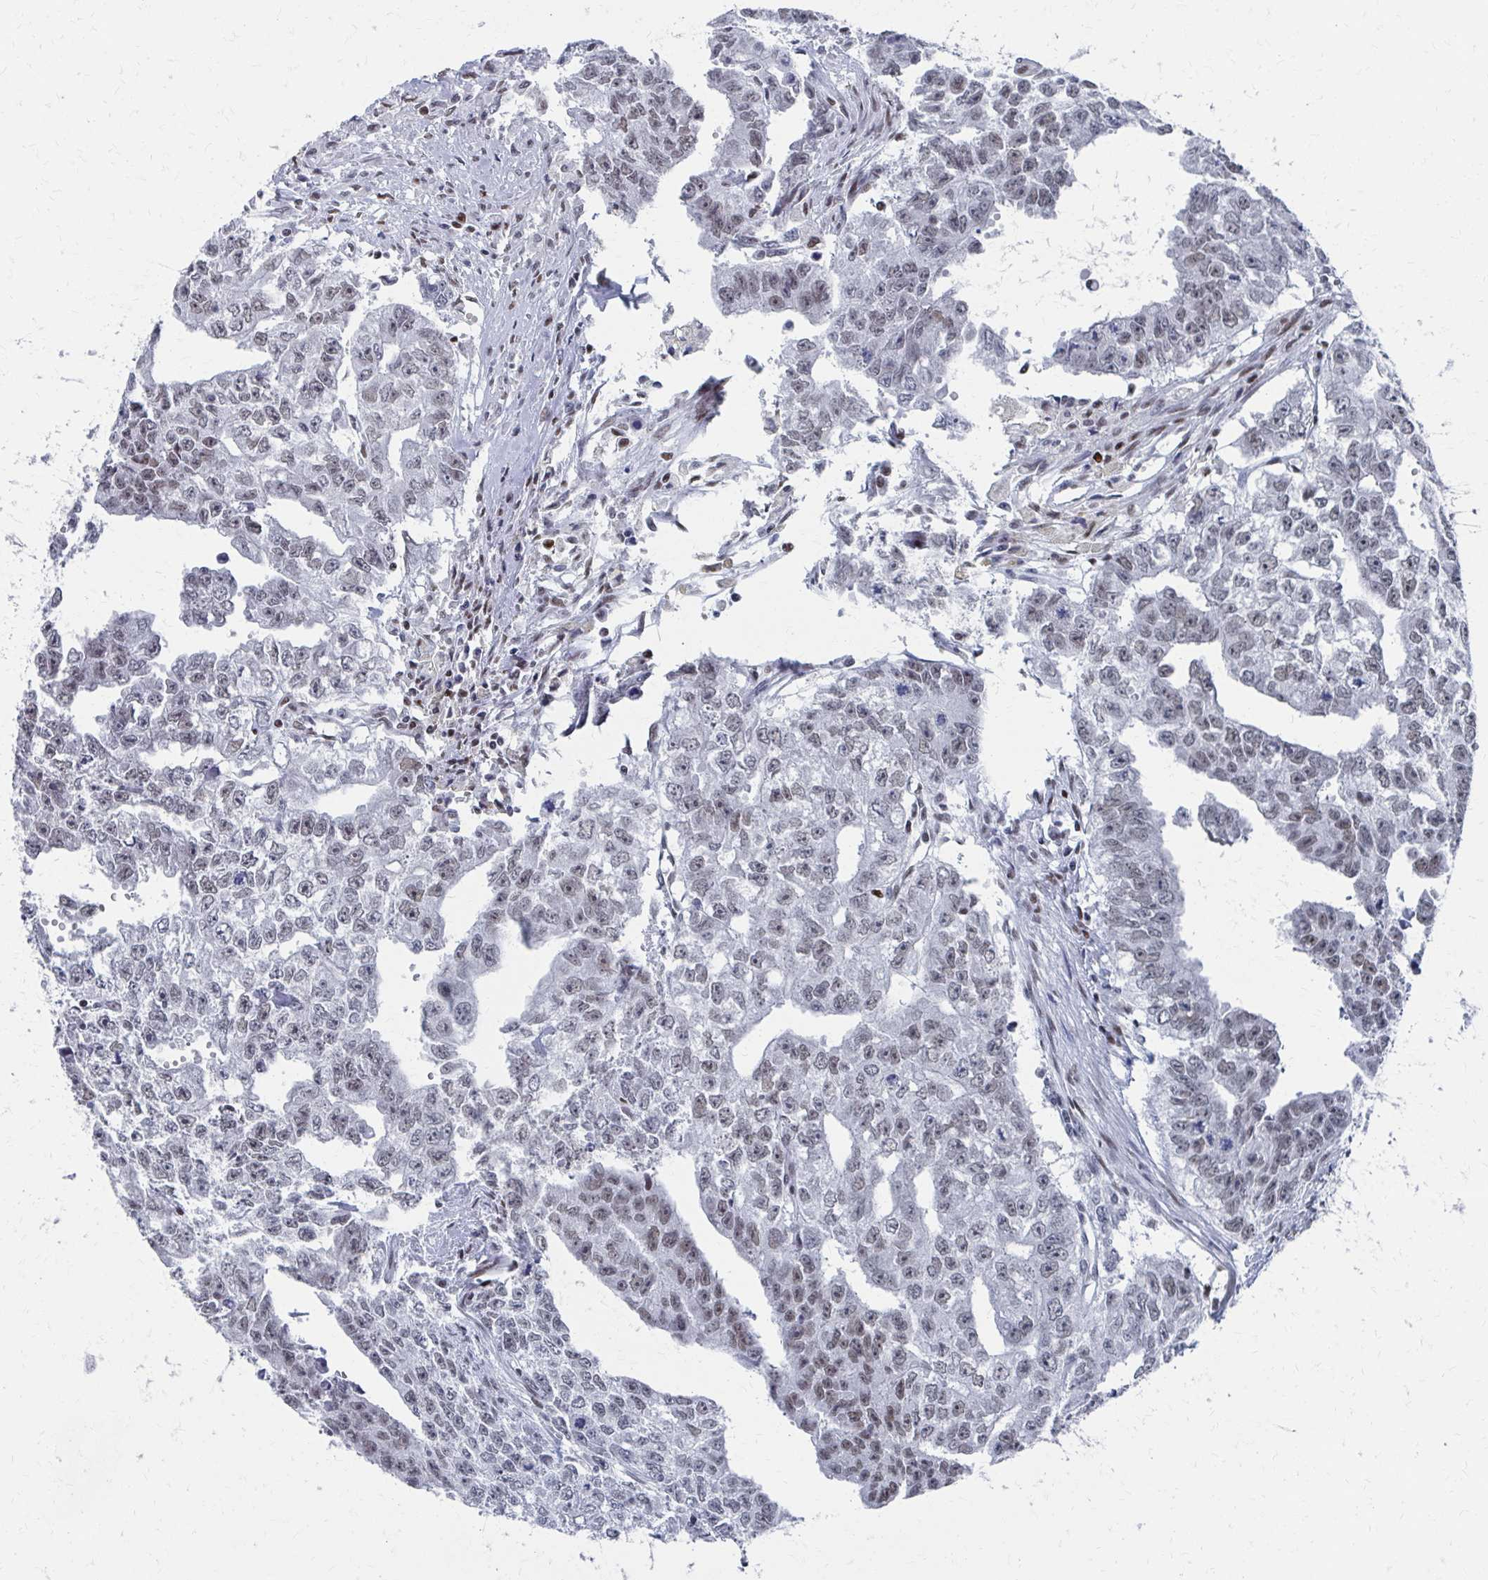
{"staining": {"intensity": "weak", "quantity": ">75%", "location": "nuclear"}, "tissue": "testis cancer", "cell_type": "Tumor cells", "image_type": "cancer", "snomed": [{"axis": "morphology", "description": "Carcinoma, Embryonal, NOS"}, {"axis": "morphology", "description": "Teratoma, malignant, NOS"}, {"axis": "topography", "description": "Testis"}], "caption": "A brown stain labels weak nuclear expression of a protein in teratoma (malignant) (testis) tumor cells.", "gene": "CDIN1", "patient": {"sex": "male", "age": 24}}